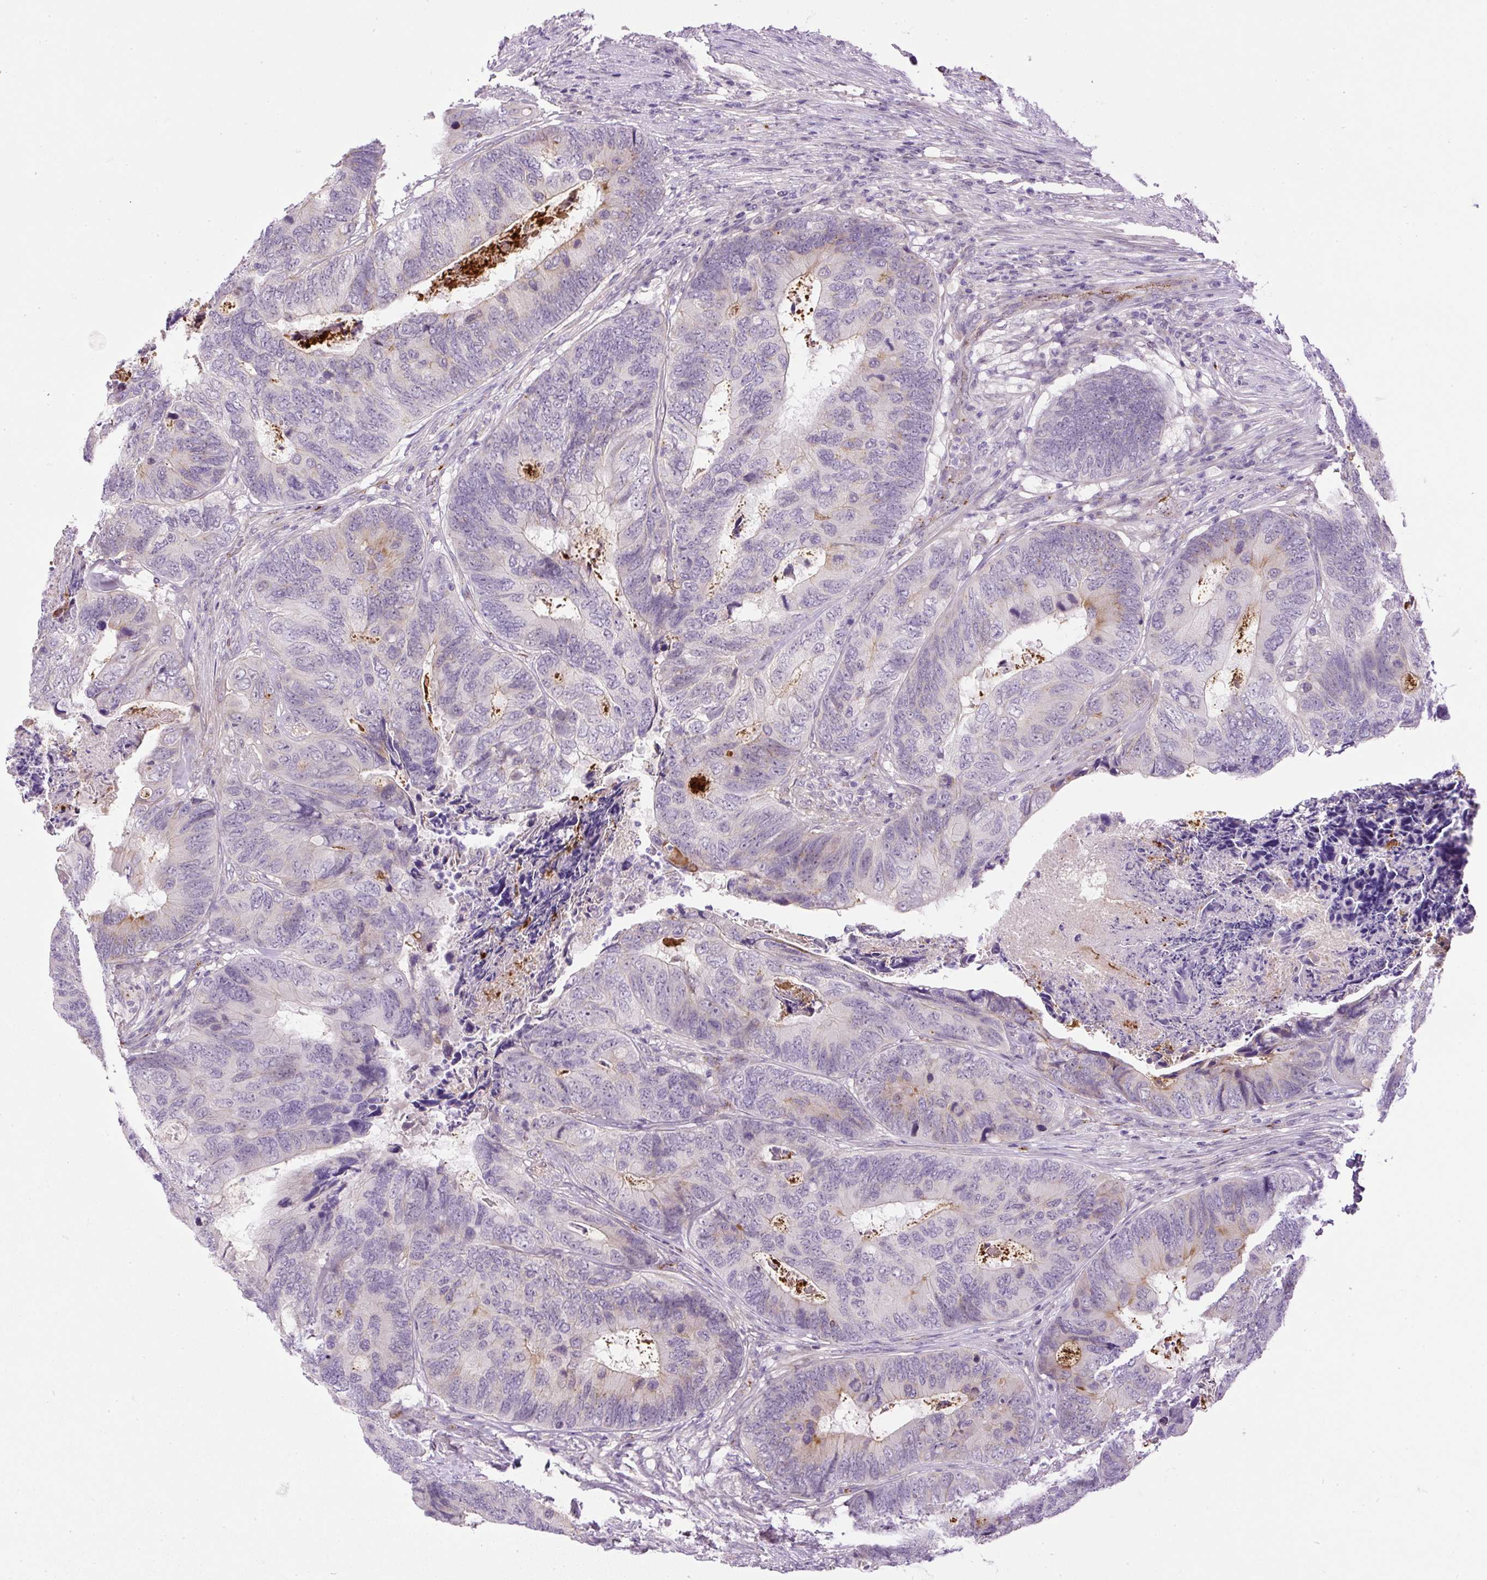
{"staining": {"intensity": "weak", "quantity": "<25%", "location": "cytoplasmic/membranous"}, "tissue": "colorectal cancer", "cell_type": "Tumor cells", "image_type": "cancer", "snomed": [{"axis": "morphology", "description": "Adenocarcinoma, NOS"}, {"axis": "topography", "description": "Colon"}], "caption": "IHC photomicrograph of neoplastic tissue: human colorectal cancer (adenocarcinoma) stained with DAB (3,3'-diaminobenzidine) exhibits no significant protein positivity in tumor cells. (IHC, brightfield microscopy, high magnification).", "gene": "LEFTY2", "patient": {"sex": "female", "age": 67}}